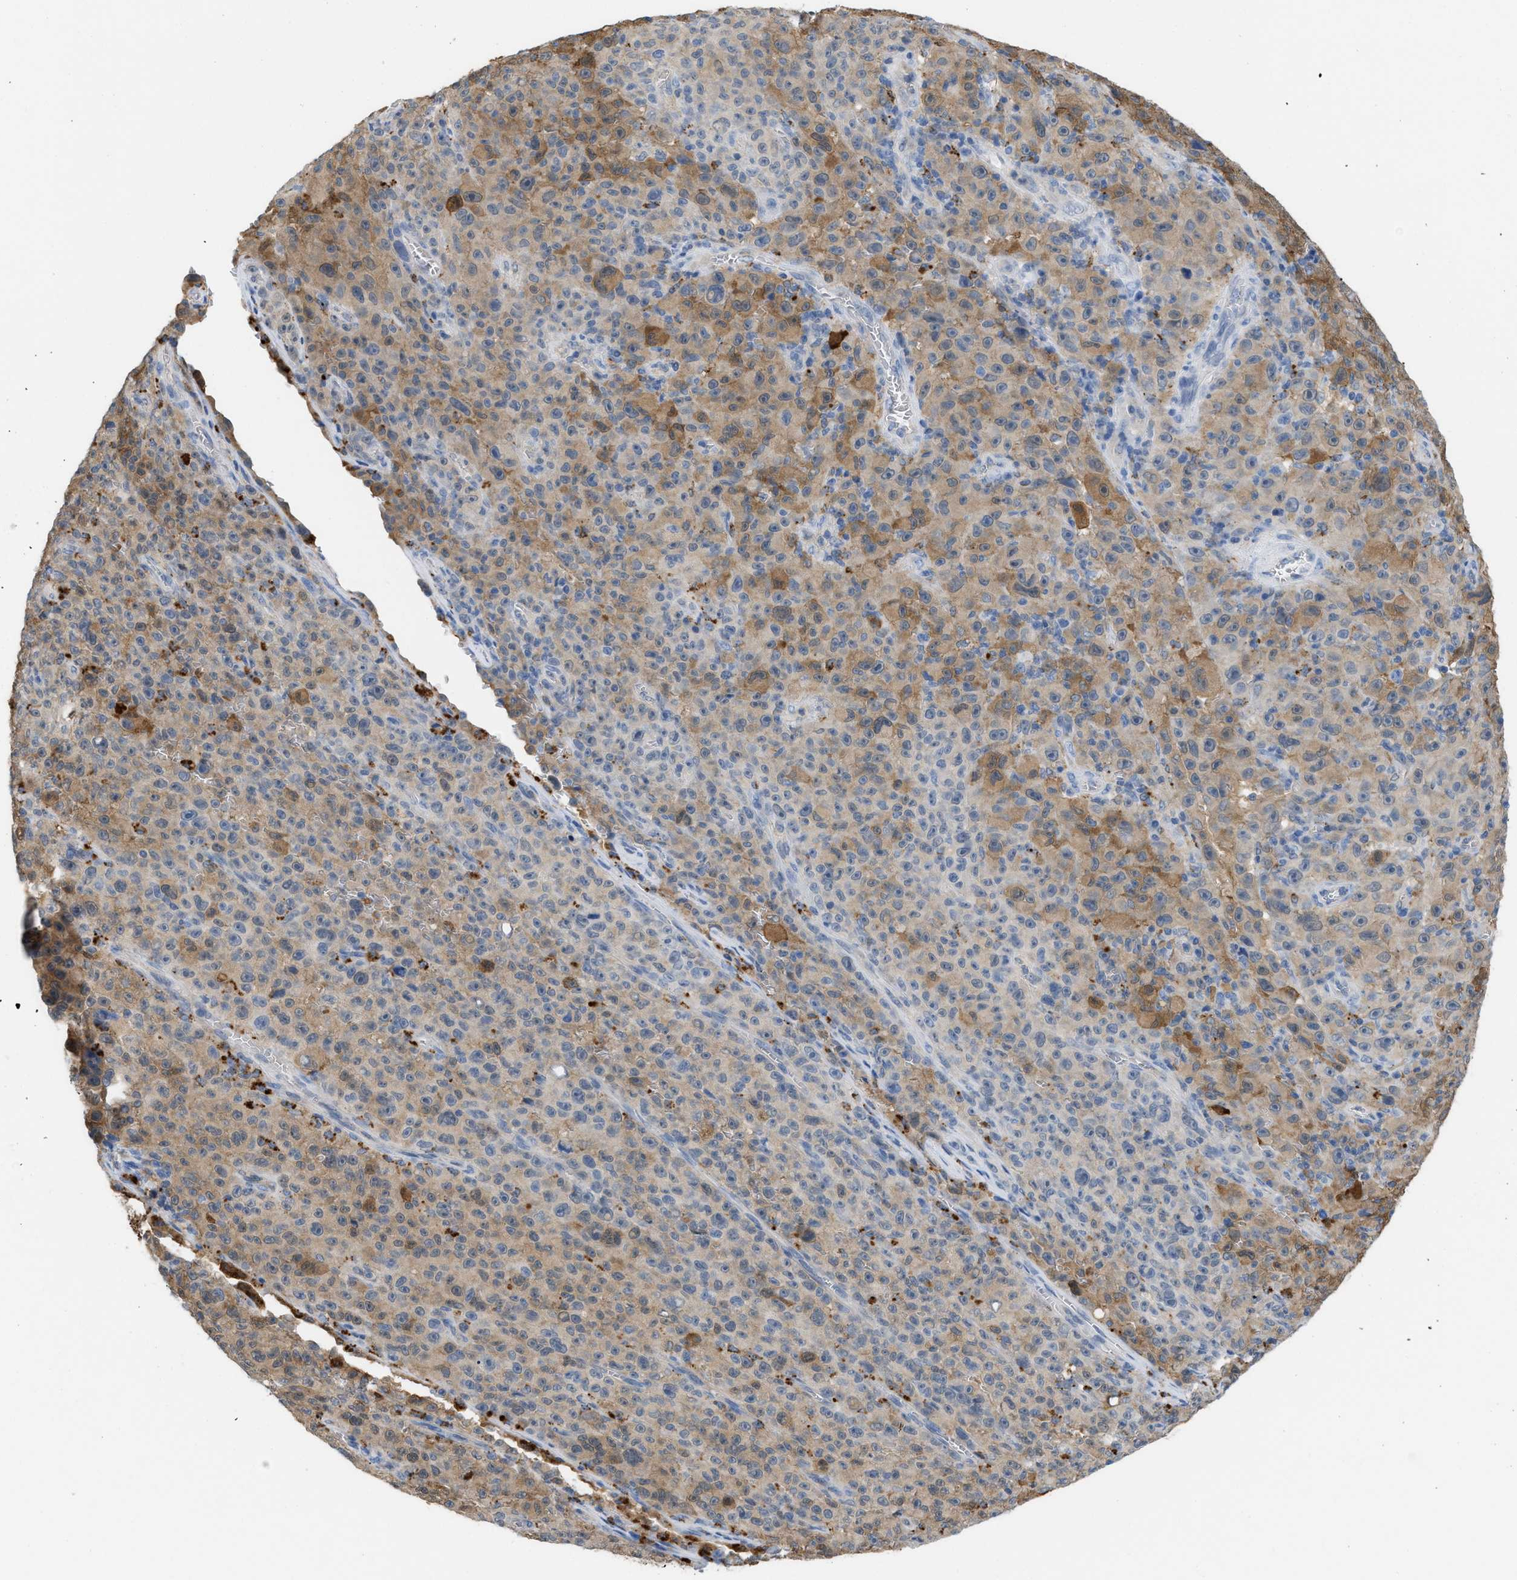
{"staining": {"intensity": "moderate", "quantity": "<25%", "location": "cytoplasmic/membranous"}, "tissue": "melanoma", "cell_type": "Tumor cells", "image_type": "cancer", "snomed": [{"axis": "morphology", "description": "Malignant melanoma, NOS"}, {"axis": "topography", "description": "Skin"}], "caption": "Immunohistochemical staining of melanoma reveals low levels of moderate cytoplasmic/membranous protein expression in about <25% of tumor cells.", "gene": "CSTB", "patient": {"sex": "female", "age": 82}}